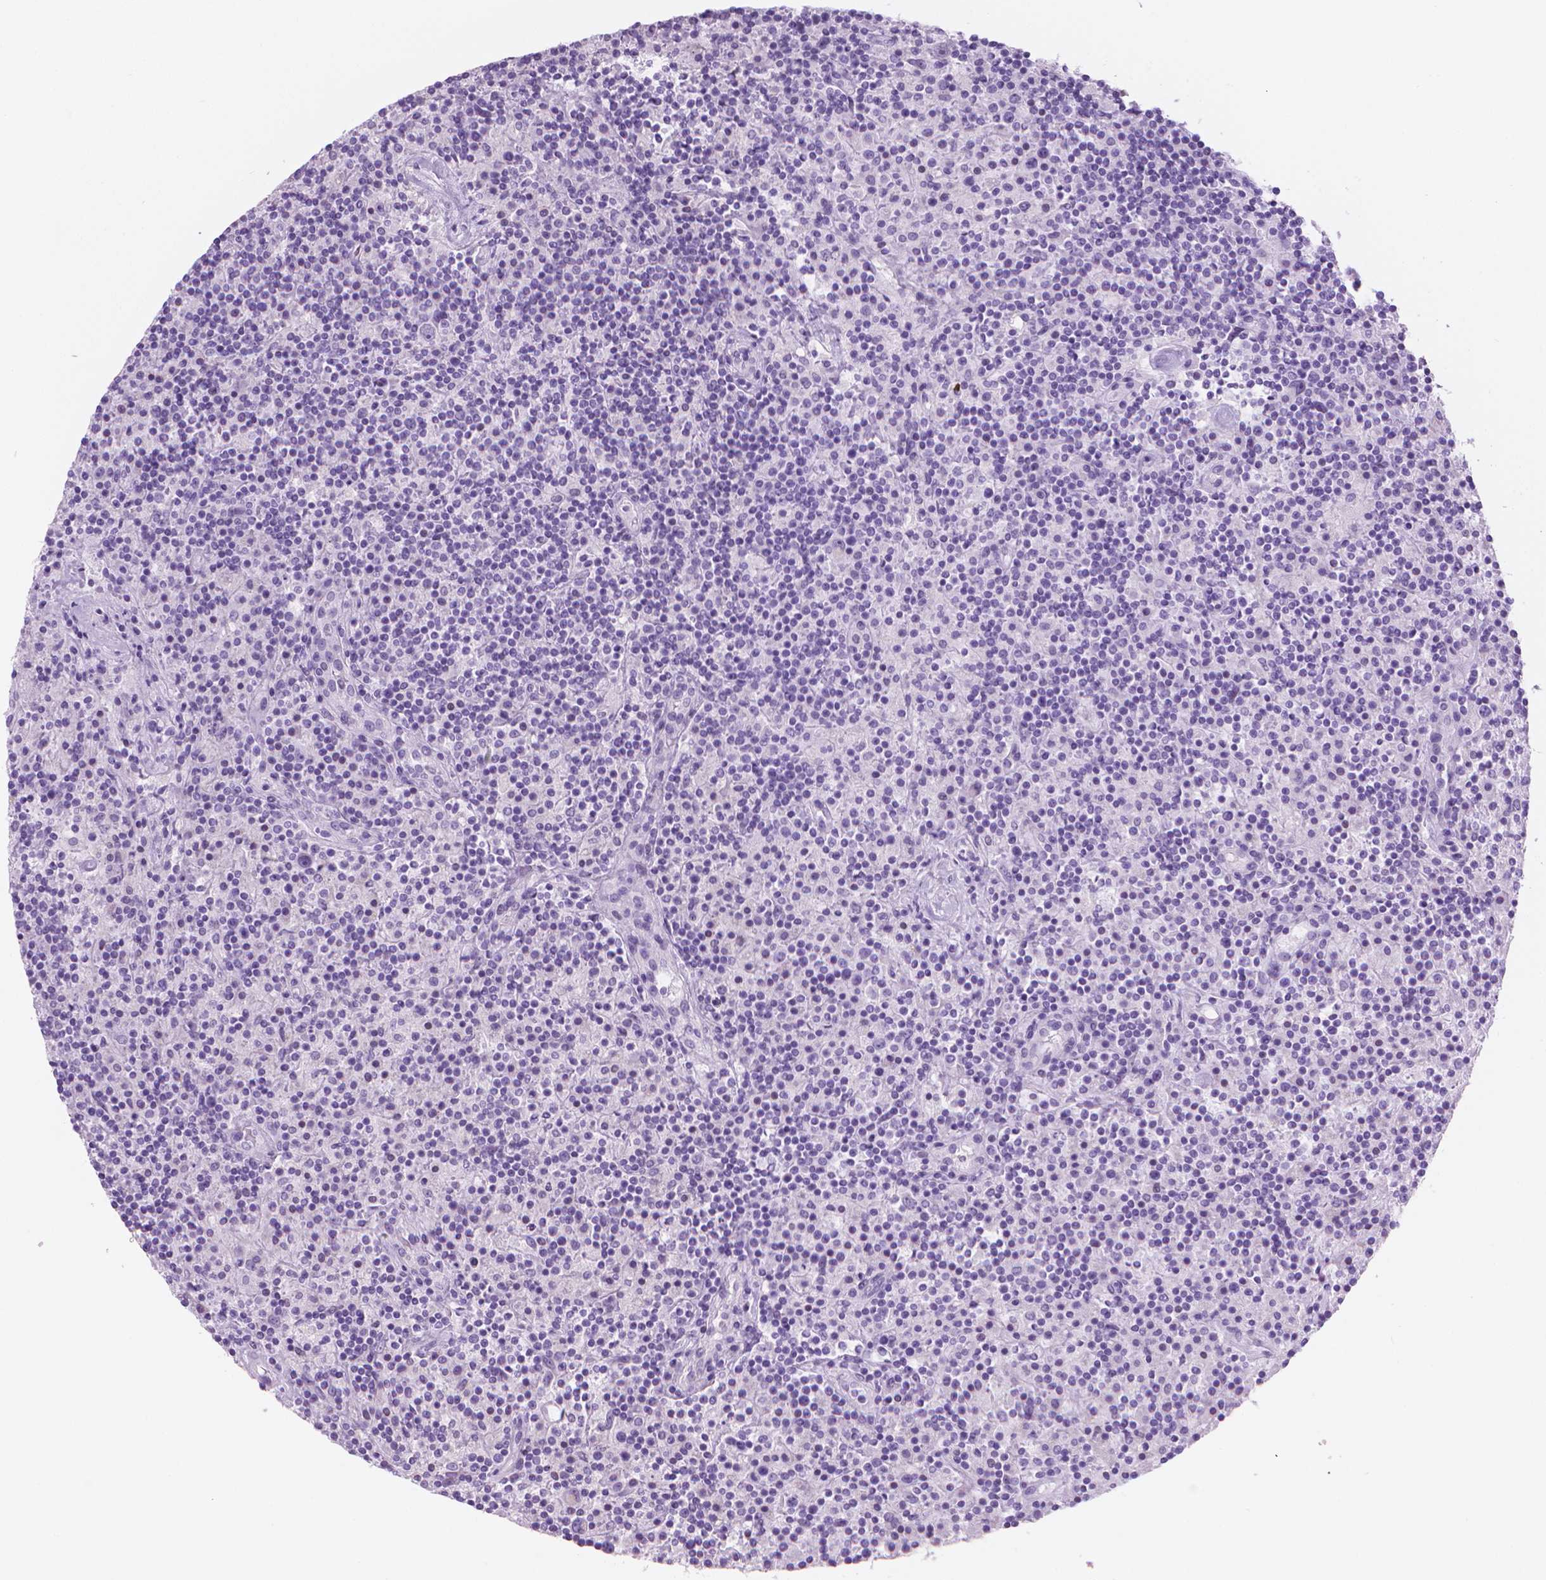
{"staining": {"intensity": "negative", "quantity": "none", "location": "none"}, "tissue": "lymphoma", "cell_type": "Tumor cells", "image_type": "cancer", "snomed": [{"axis": "morphology", "description": "Hodgkin's disease, NOS"}, {"axis": "topography", "description": "Lymph node"}], "caption": "This is an immunohistochemistry (IHC) histopathology image of human Hodgkin's disease. There is no positivity in tumor cells.", "gene": "TTC29", "patient": {"sex": "male", "age": 70}}